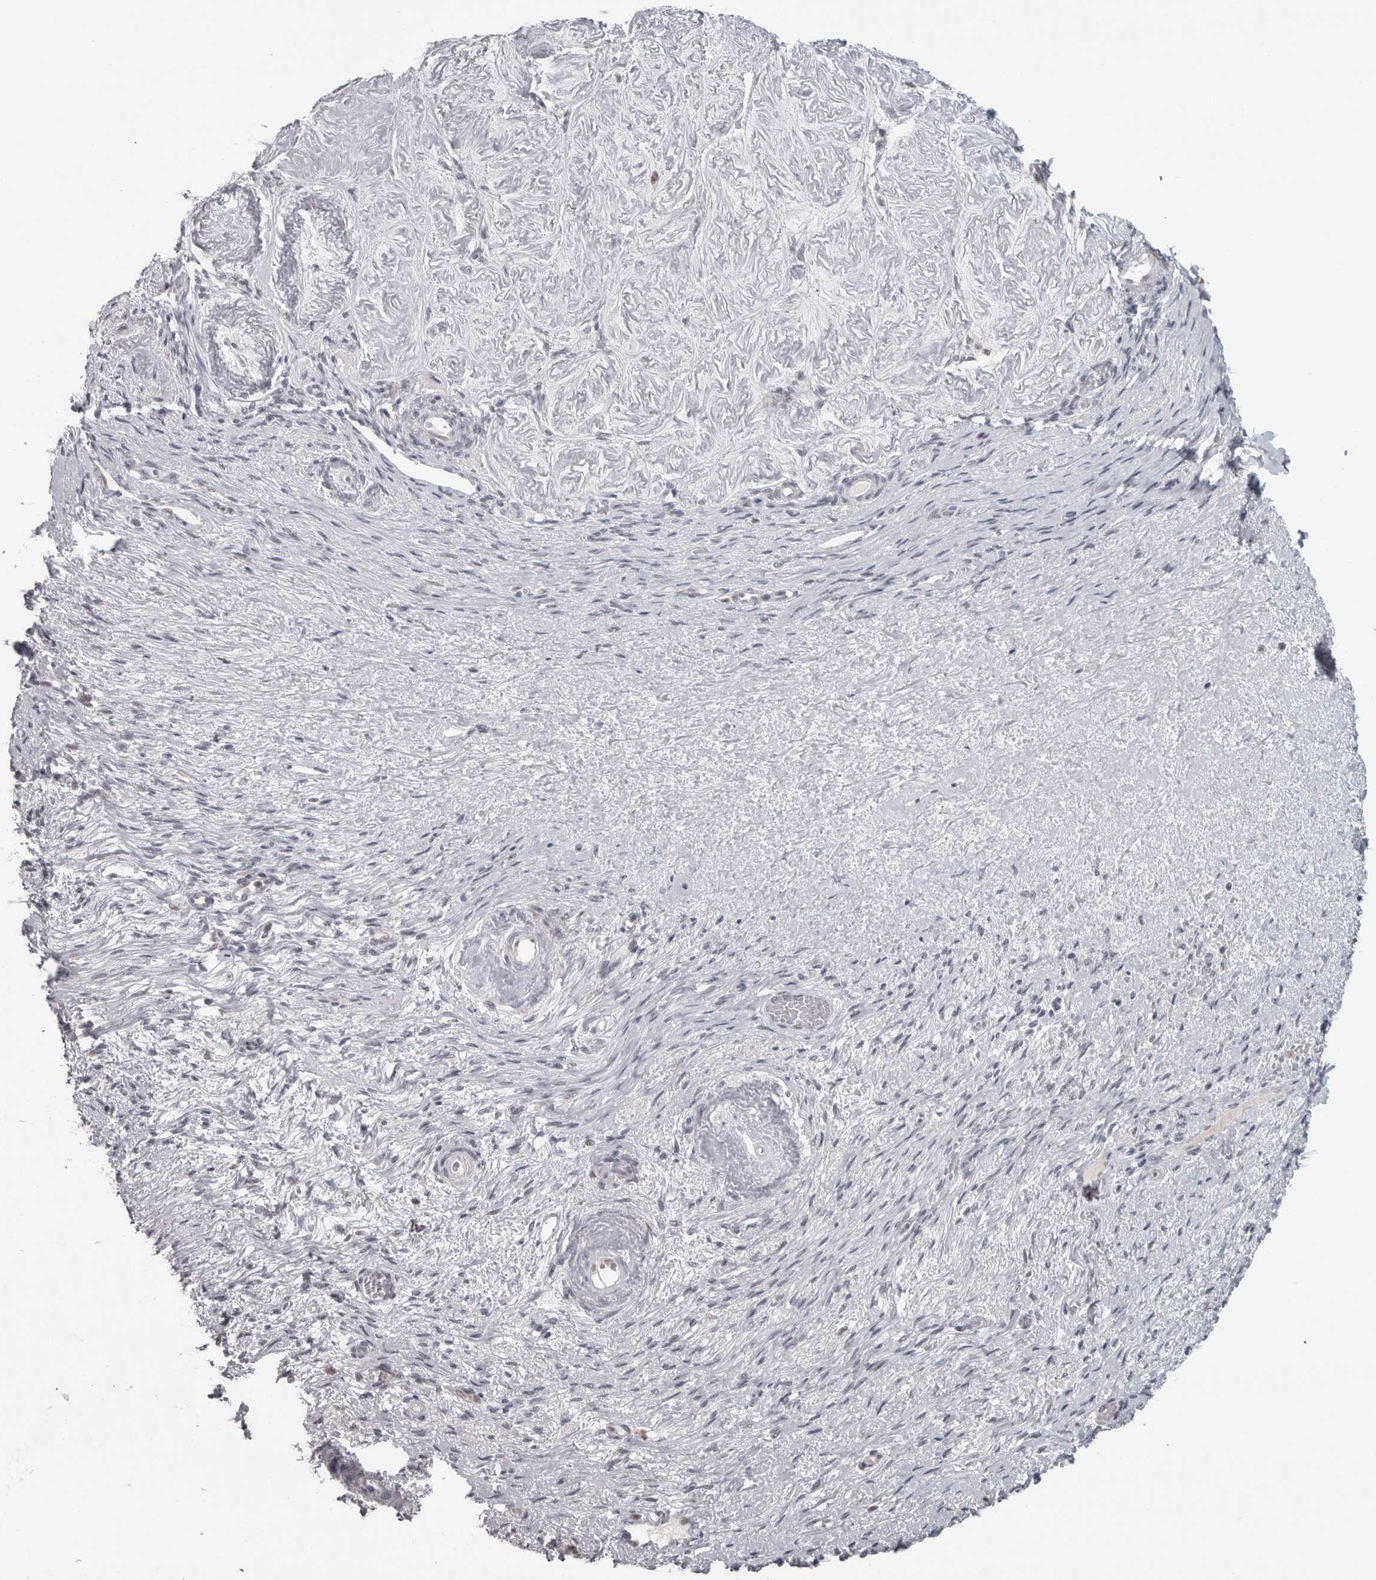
{"staining": {"intensity": "moderate", "quantity": ">75%", "location": "nuclear"}, "tissue": "adipose tissue", "cell_type": "Adipocytes", "image_type": "normal", "snomed": [{"axis": "morphology", "description": "Normal tissue, NOS"}, {"axis": "topography", "description": "Vascular tissue"}, {"axis": "topography", "description": "Fallopian tube"}, {"axis": "topography", "description": "Ovary"}], "caption": "Human adipose tissue stained with a brown dye reveals moderate nuclear positive positivity in approximately >75% of adipocytes.", "gene": "MICU3", "patient": {"sex": "female", "age": 67}}